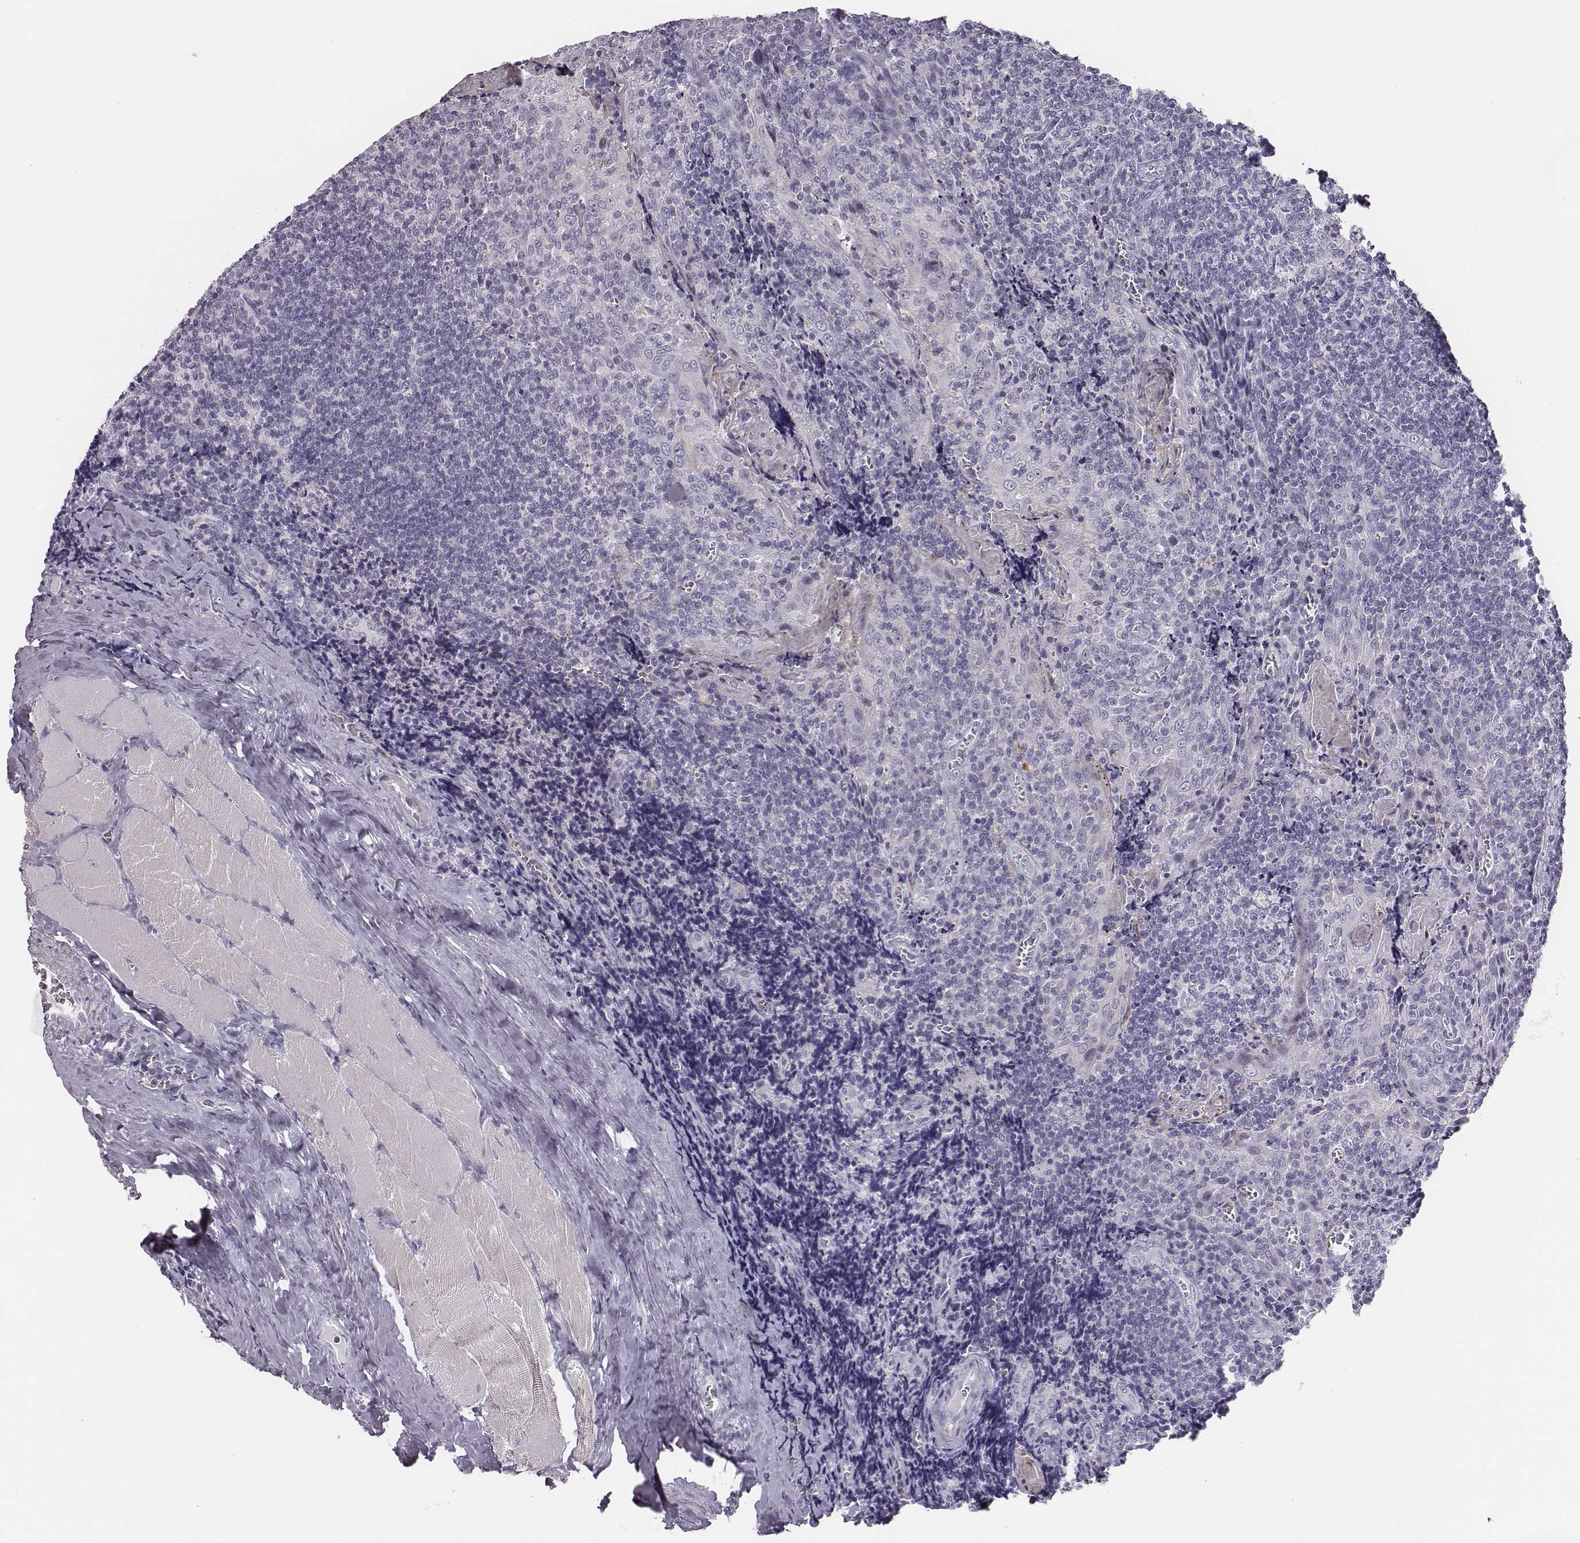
{"staining": {"intensity": "negative", "quantity": "none", "location": "none"}, "tissue": "tonsil", "cell_type": "Germinal center cells", "image_type": "normal", "snomed": [{"axis": "morphology", "description": "Normal tissue, NOS"}, {"axis": "morphology", "description": "Inflammation, NOS"}, {"axis": "topography", "description": "Tonsil"}], "caption": "Micrograph shows no protein positivity in germinal center cells of benign tonsil. The staining is performed using DAB (3,3'-diaminobenzidine) brown chromogen with nuclei counter-stained in using hematoxylin.", "gene": "ADAM7", "patient": {"sex": "female", "age": 31}}